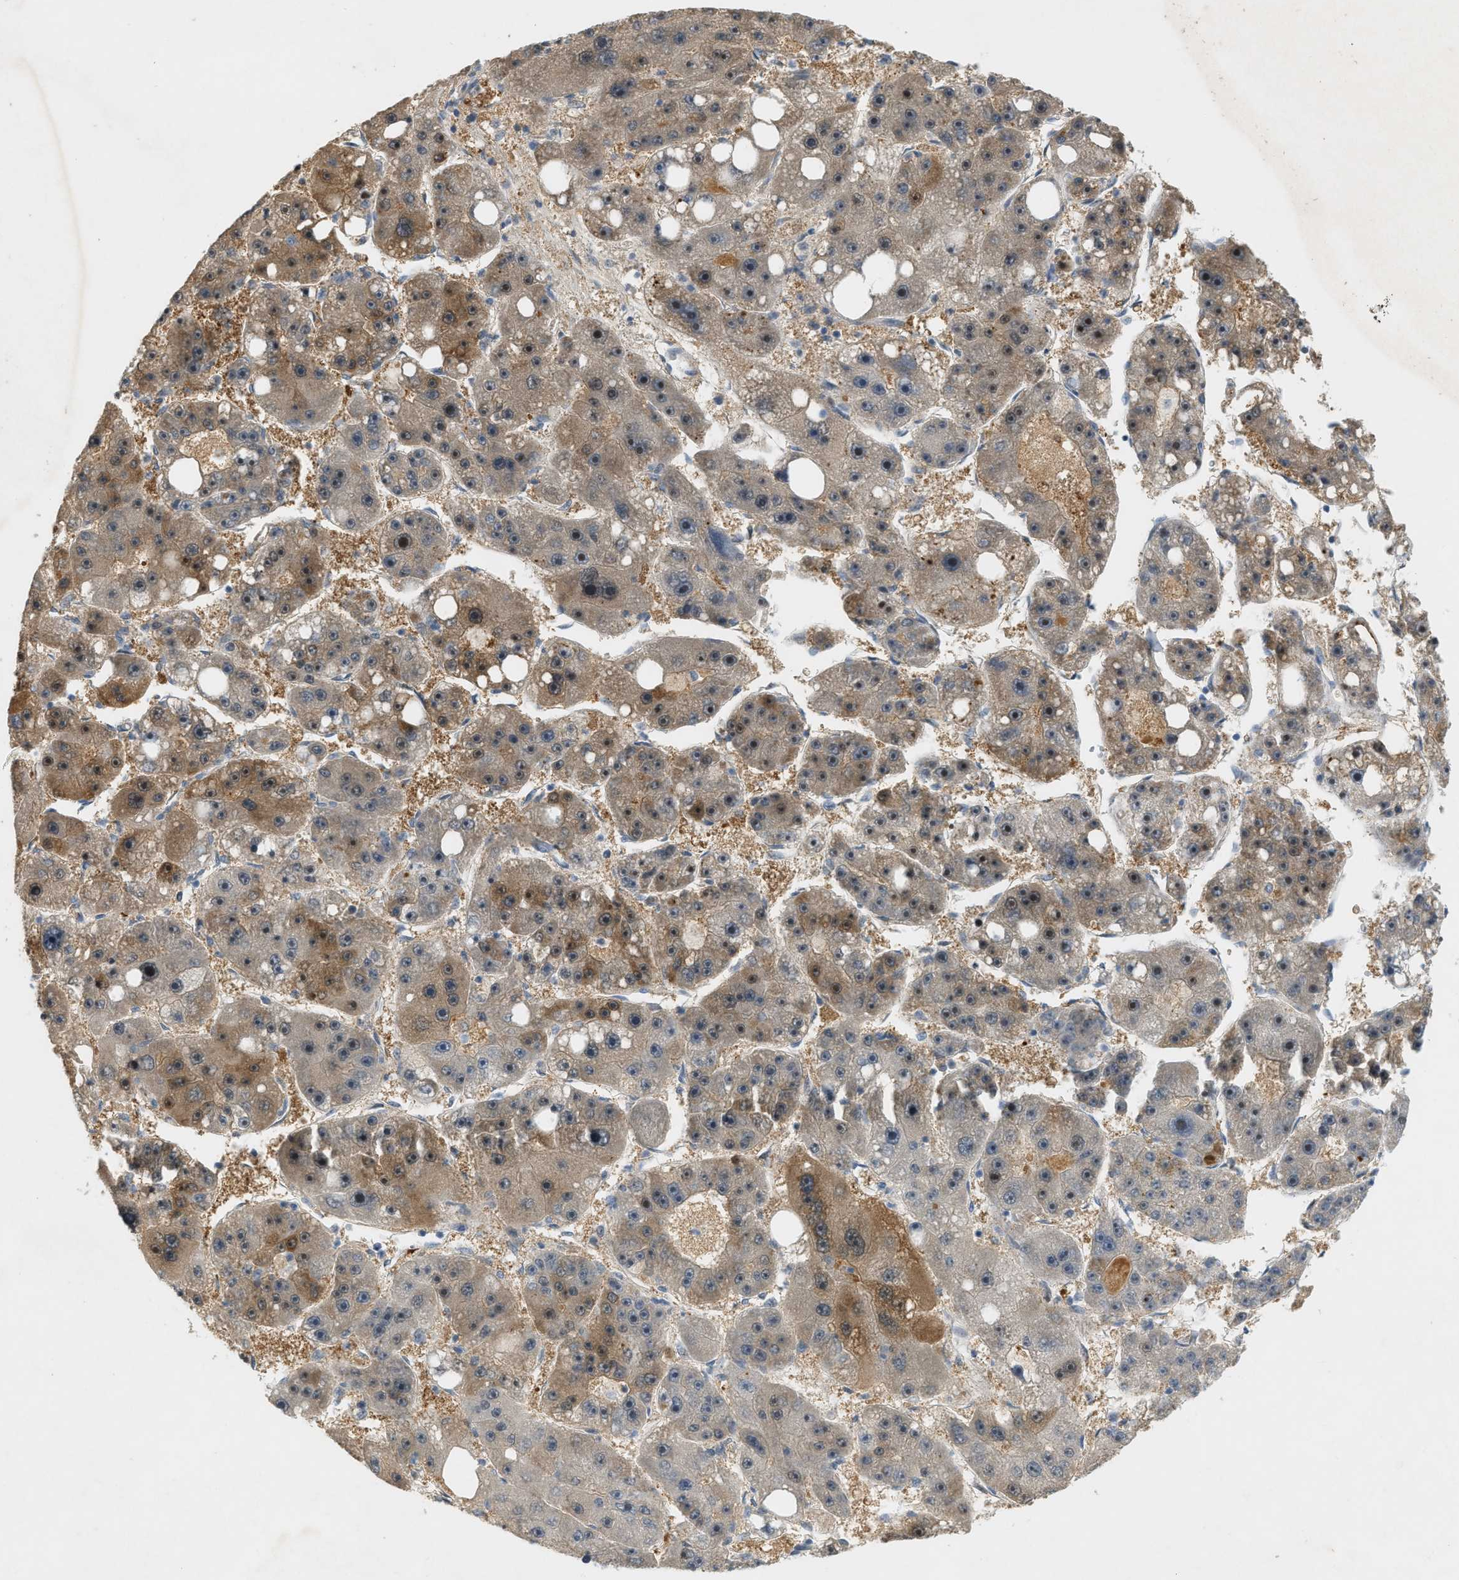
{"staining": {"intensity": "moderate", "quantity": "25%-75%", "location": "cytoplasmic/membranous,nuclear"}, "tissue": "liver cancer", "cell_type": "Tumor cells", "image_type": "cancer", "snomed": [{"axis": "morphology", "description": "Carcinoma, Hepatocellular, NOS"}, {"axis": "topography", "description": "Liver"}], "caption": "This image shows immunohistochemistry (IHC) staining of human liver cancer (hepatocellular carcinoma), with medium moderate cytoplasmic/membranous and nuclear positivity in about 25%-75% of tumor cells.", "gene": "PDCL3", "patient": {"sex": "female", "age": 61}}